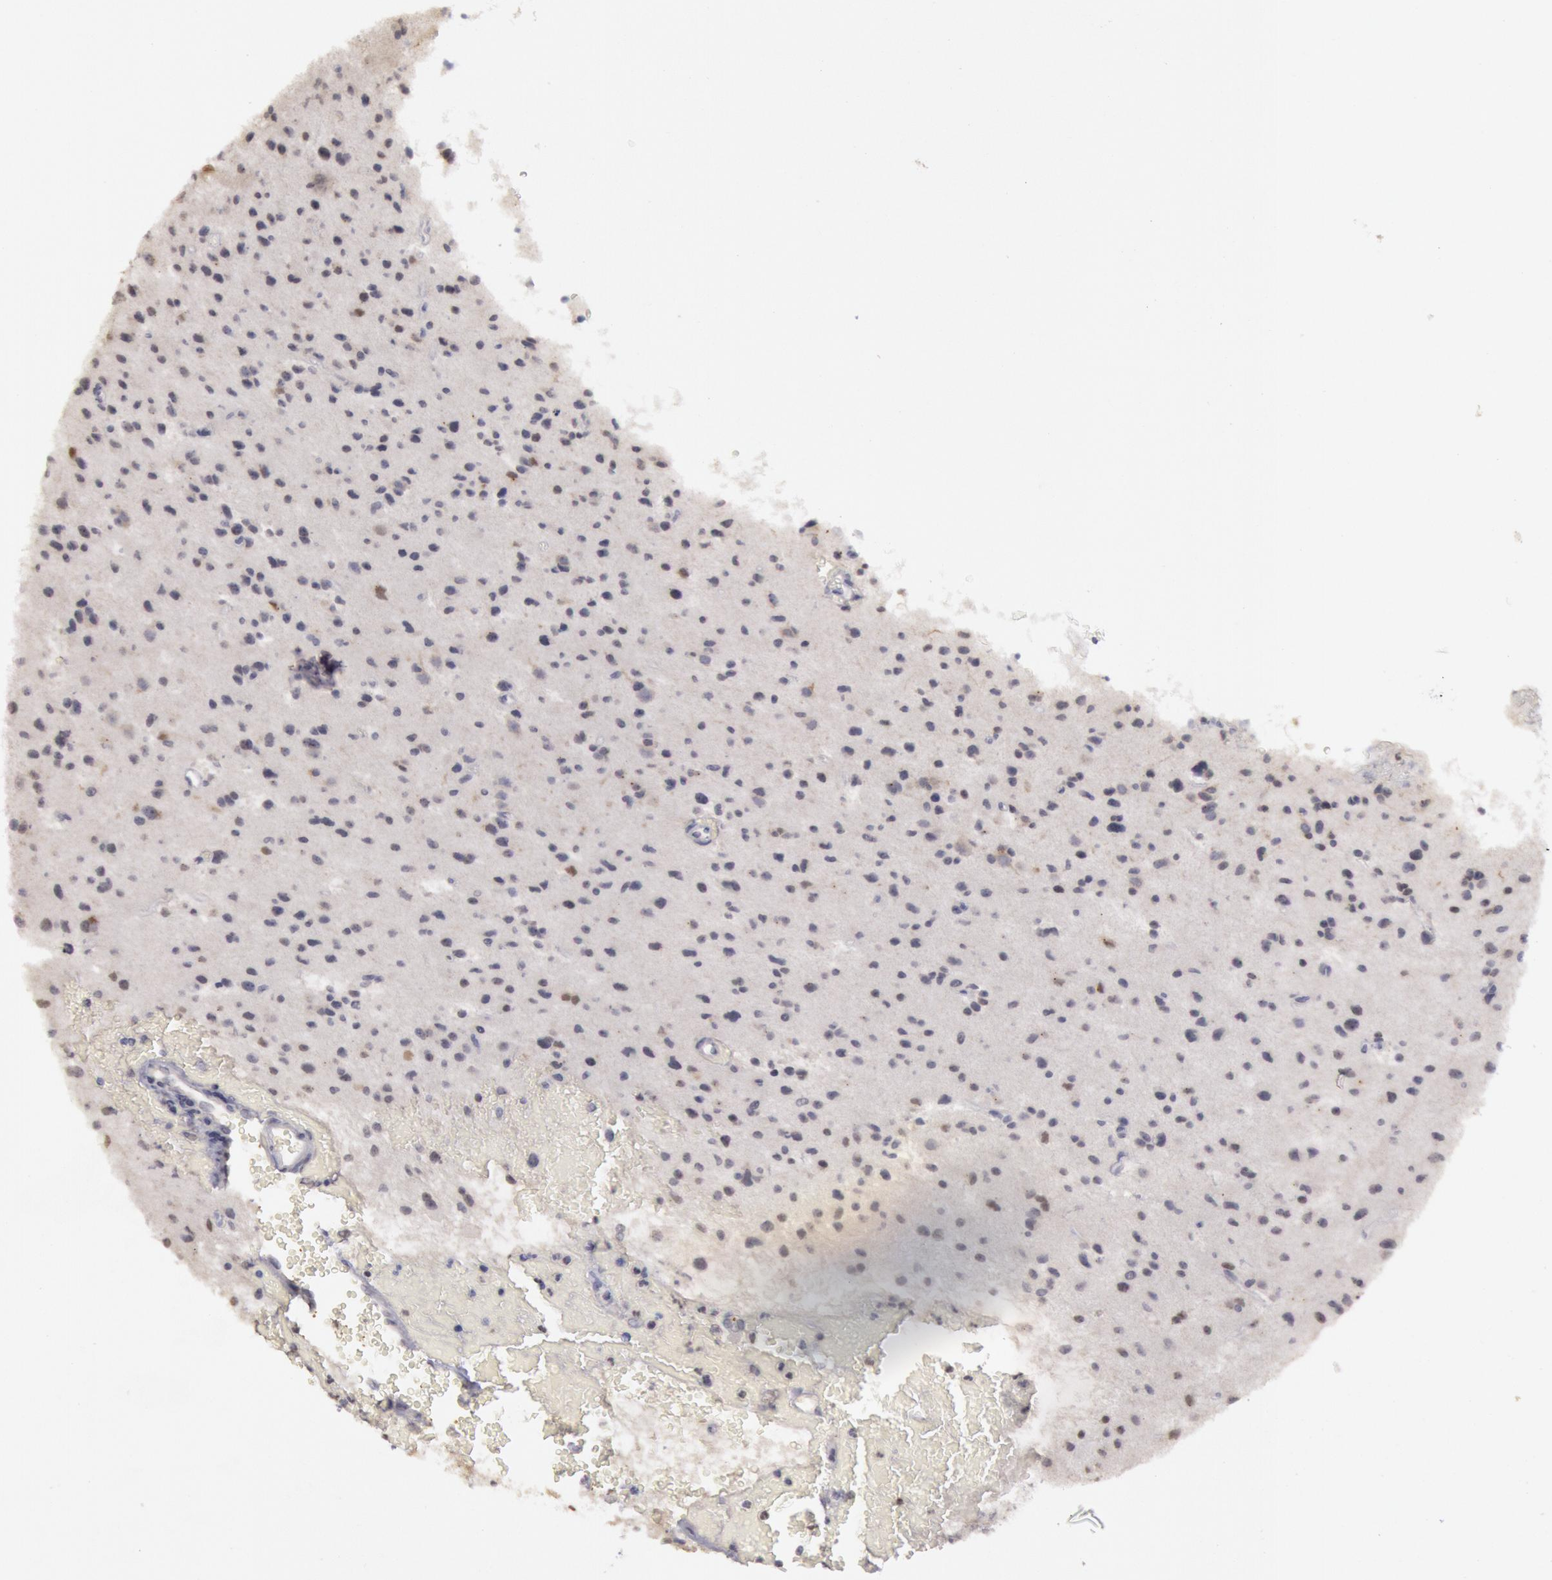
{"staining": {"intensity": "negative", "quantity": "none", "location": "none"}, "tissue": "glioma", "cell_type": "Tumor cells", "image_type": "cancer", "snomed": [{"axis": "morphology", "description": "Glioma, malignant, Low grade"}, {"axis": "topography", "description": "Brain"}], "caption": "This is an IHC photomicrograph of human low-grade glioma (malignant). There is no expression in tumor cells.", "gene": "RIMBP3C", "patient": {"sex": "female", "age": 46}}